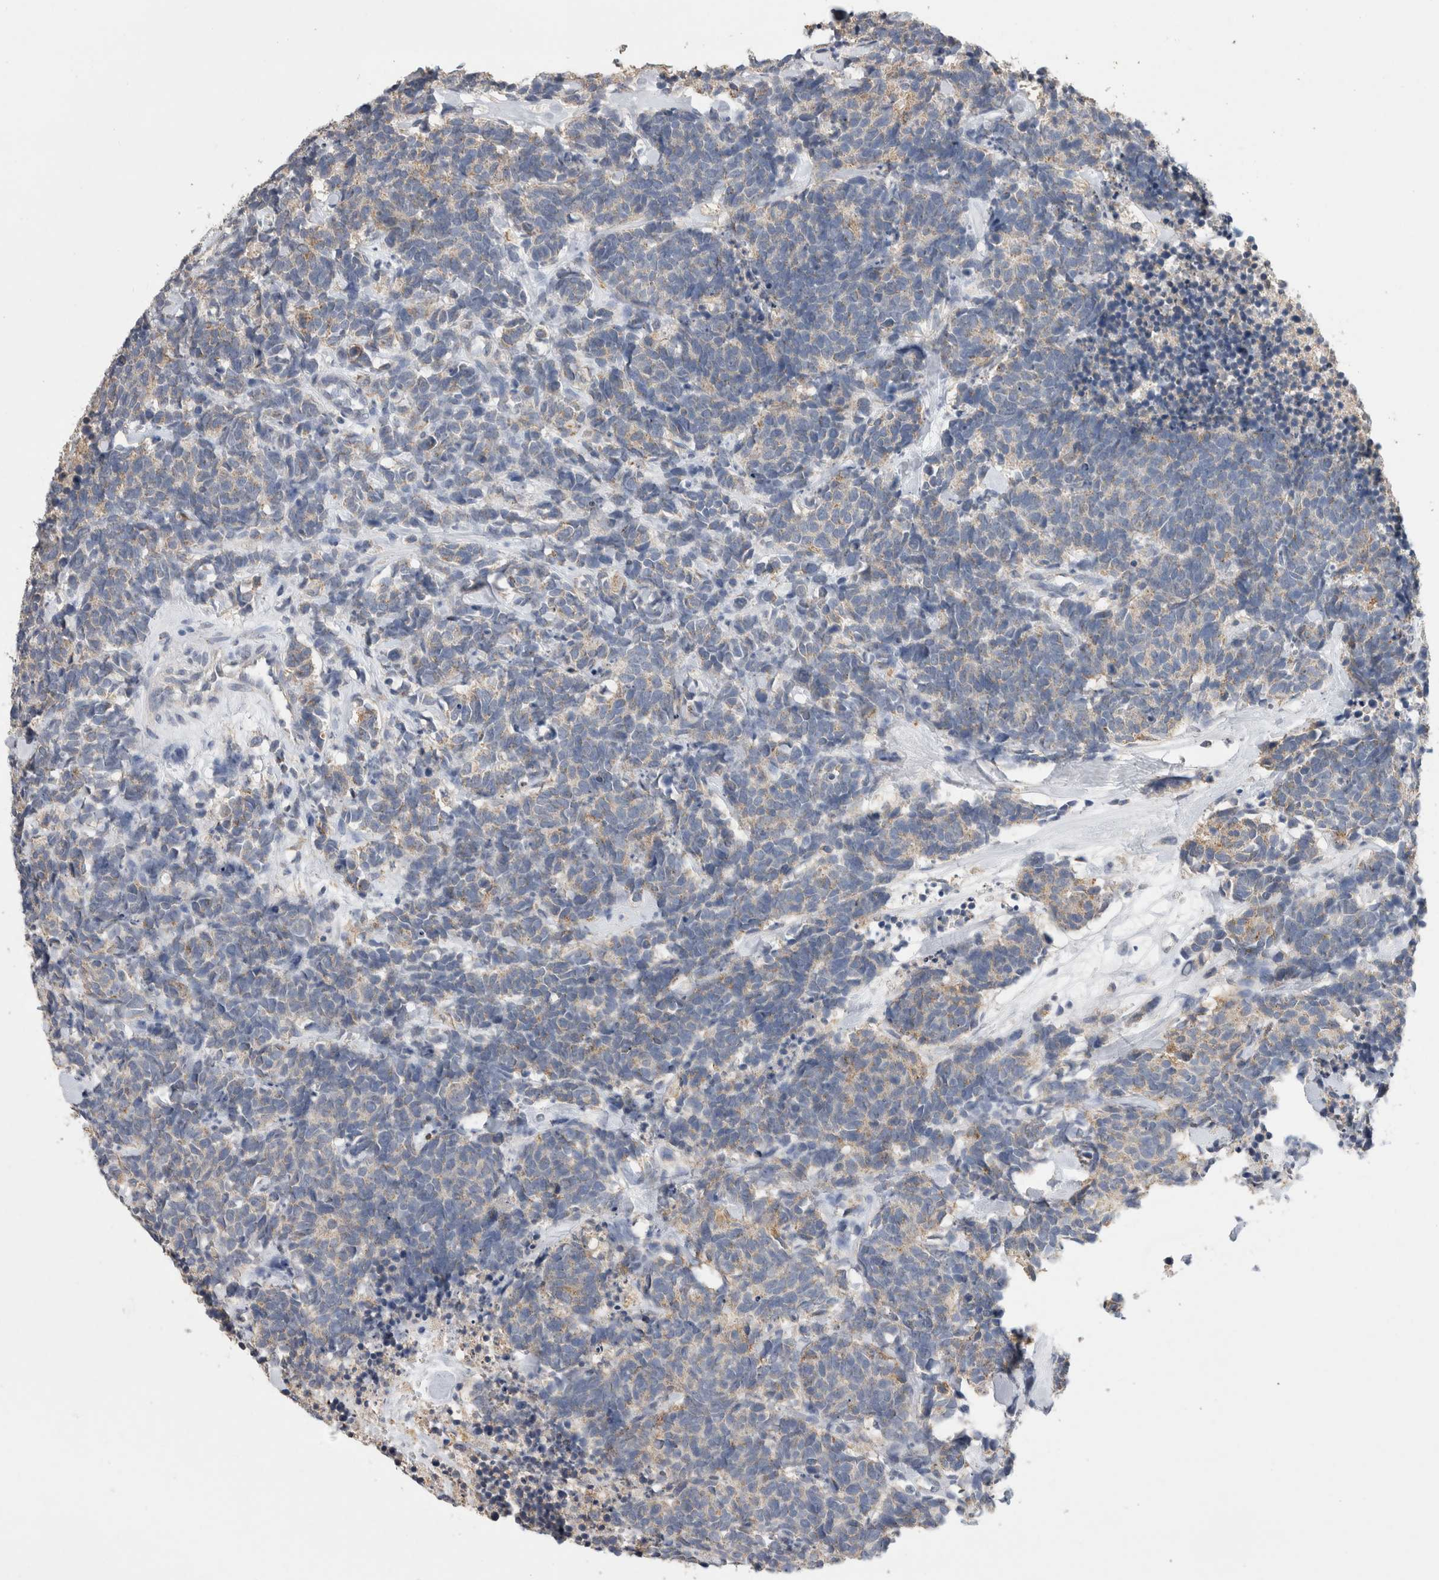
{"staining": {"intensity": "weak", "quantity": "<25%", "location": "cytoplasmic/membranous"}, "tissue": "carcinoid", "cell_type": "Tumor cells", "image_type": "cancer", "snomed": [{"axis": "morphology", "description": "Carcinoma, NOS"}, {"axis": "morphology", "description": "Carcinoid, malignant, NOS"}, {"axis": "topography", "description": "Urinary bladder"}], "caption": "Immunohistochemistry micrograph of neoplastic tissue: human carcinoma stained with DAB reveals no significant protein positivity in tumor cells. Nuclei are stained in blue.", "gene": "CNTFR", "patient": {"sex": "male", "age": 57}}